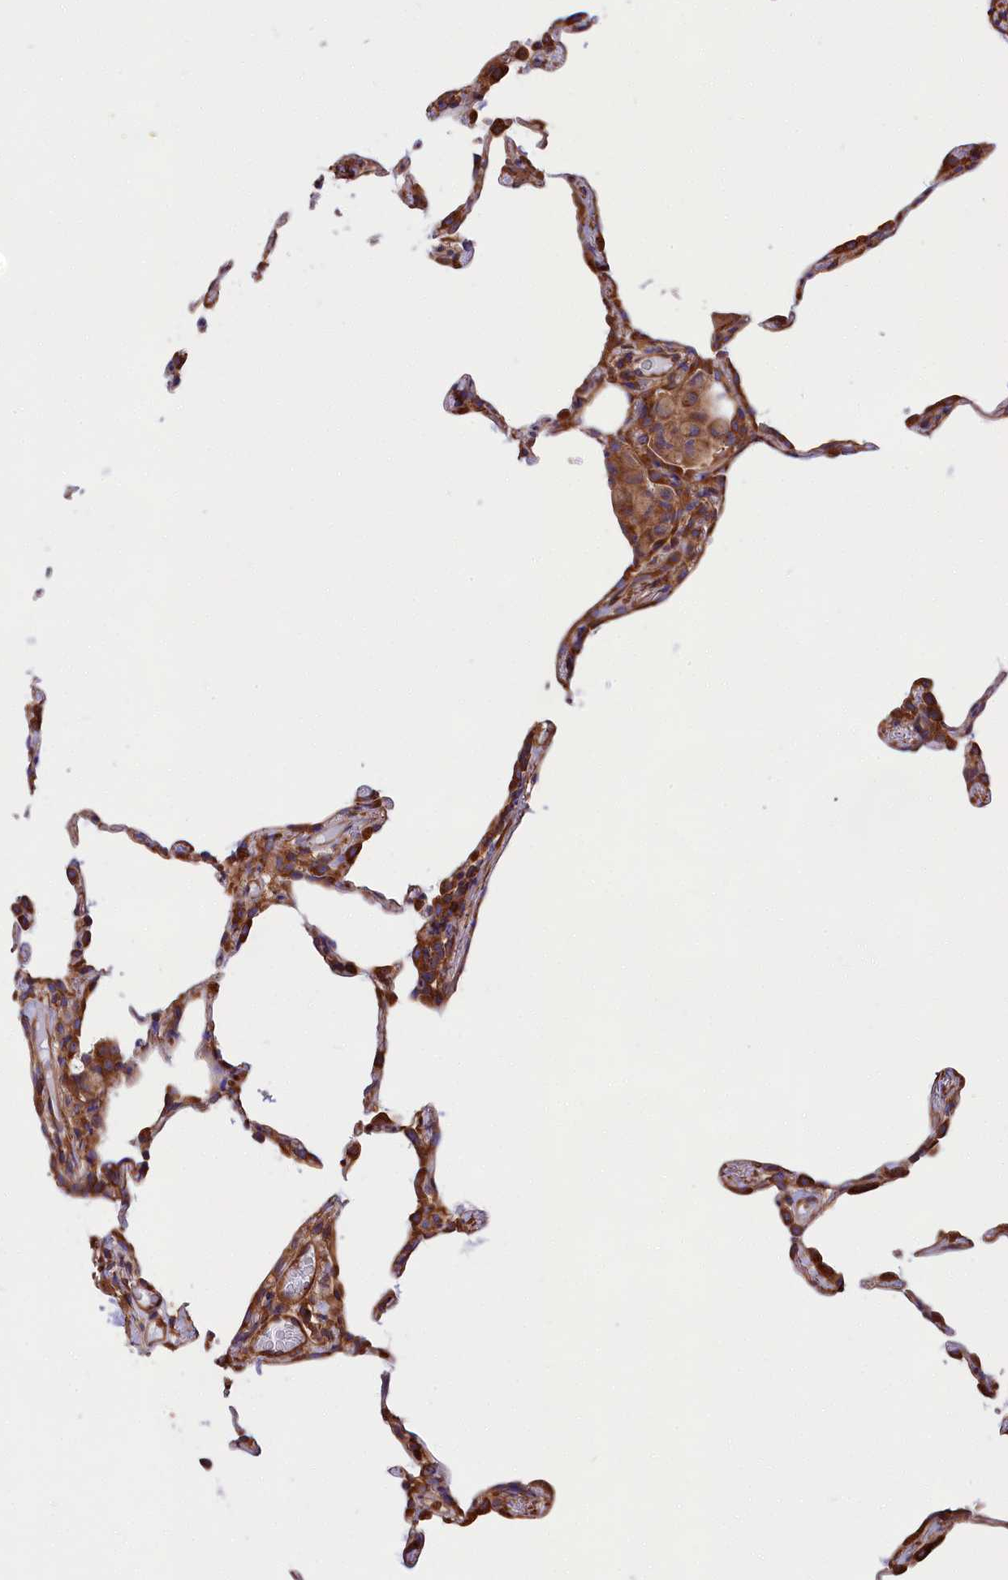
{"staining": {"intensity": "moderate", "quantity": "25%-75%", "location": "cytoplasmic/membranous"}, "tissue": "lung", "cell_type": "Alveolar cells", "image_type": "normal", "snomed": [{"axis": "morphology", "description": "Normal tissue, NOS"}, {"axis": "topography", "description": "Lung"}], "caption": "Immunohistochemistry of benign human lung reveals medium levels of moderate cytoplasmic/membranous positivity in approximately 25%-75% of alveolar cells.", "gene": "GYS1", "patient": {"sex": "female", "age": 57}}